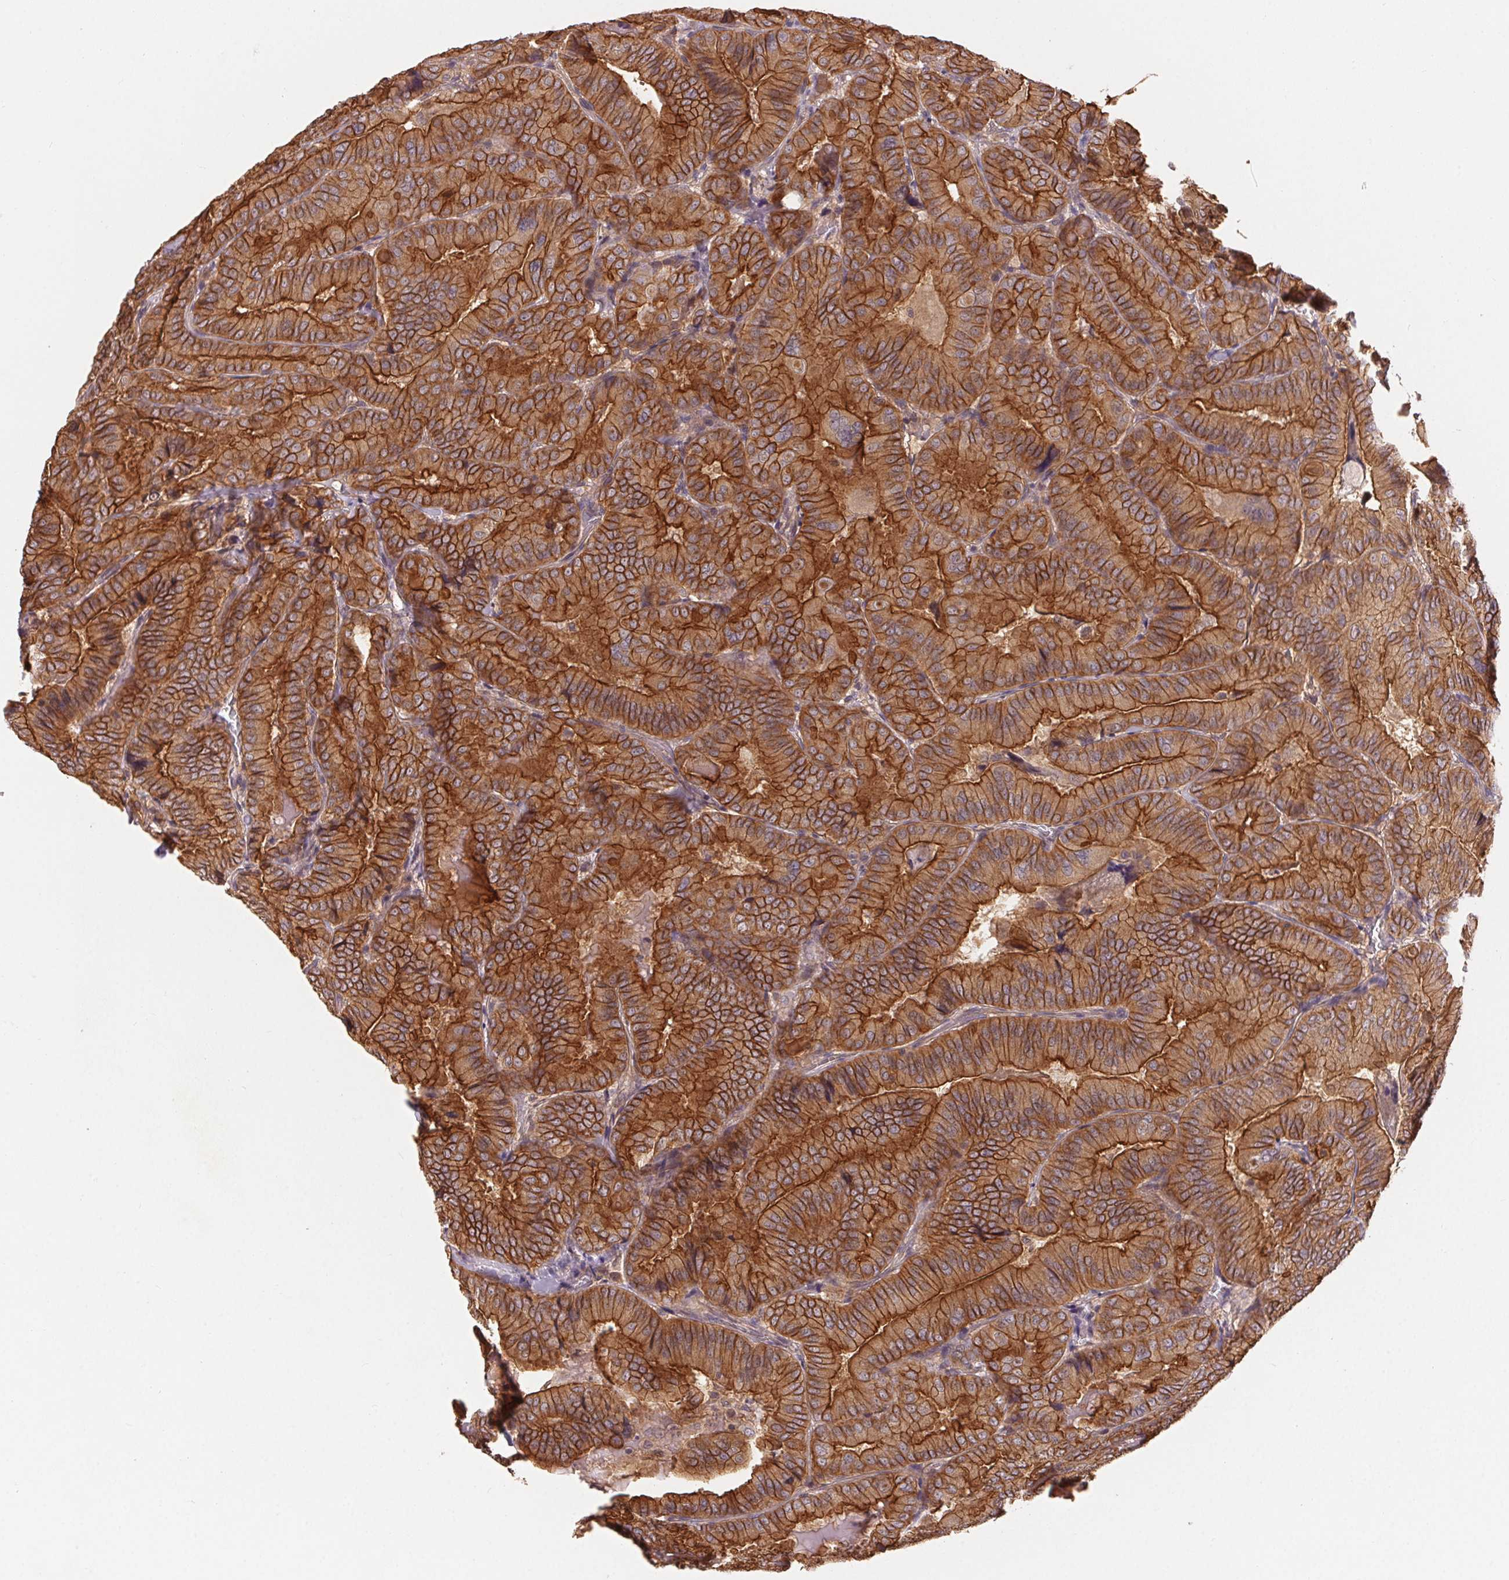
{"staining": {"intensity": "strong", "quantity": ">75%", "location": "cytoplasmic/membranous"}, "tissue": "thyroid cancer", "cell_type": "Tumor cells", "image_type": "cancer", "snomed": [{"axis": "morphology", "description": "Papillary adenocarcinoma, NOS"}, {"axis": "topography", "description": "Thyroid gland"}], "caption": "Human papillary adenocarcinoma (thyroid) stained with a brown dye displays strong cytoplasmic/membranous positive expression in about >75% of tumor cells.", "gene": "MAPKAPK2", "patient": {"sex": "male", "age": 61}}